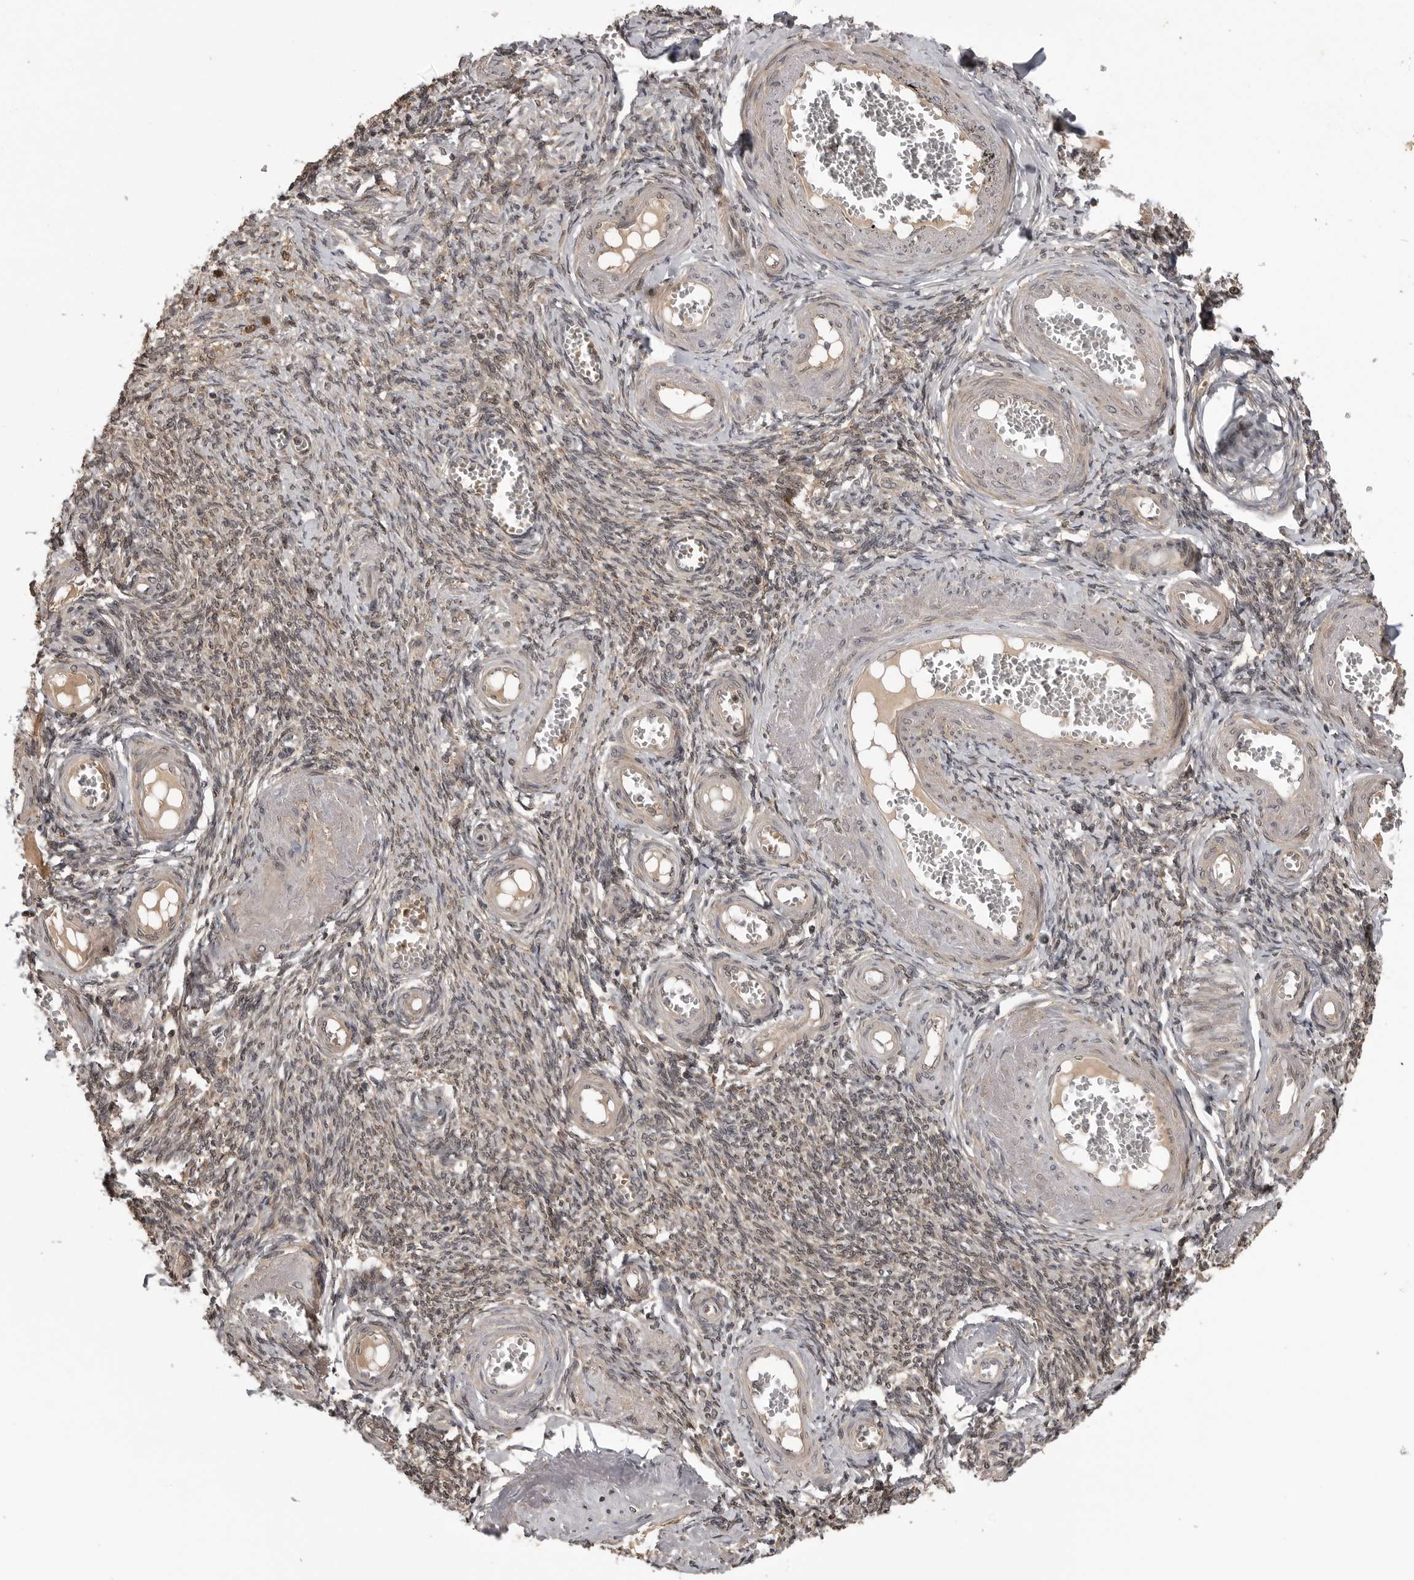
{"staining": {"intensity": "moderate", "quantity": "25%-75%", "location": "cytoplasmic/membranous"}, "tissue": "adipose tissue", "cell_type": "Adipocytes", "image_type": "normal", "snomed": [{"axis": "morphology", "description": "Normal tissue, NOS"}, {"axis": "topography", "description": "Vascular tissue"}, {"axis": "topography", "description": "Fallopian tube"}, {"axis": "topography", "description": "Ovary"}], "caption": "An immunohistochemistry (IHC) micrograph of benign tissue is shown. Protein staining in brown highlights moderate cytoplasmic/membranous positivity in adipose tissue within adipocytes.", "gene": "AKAP7", "patient": {"sex": "female", "age": 67}}